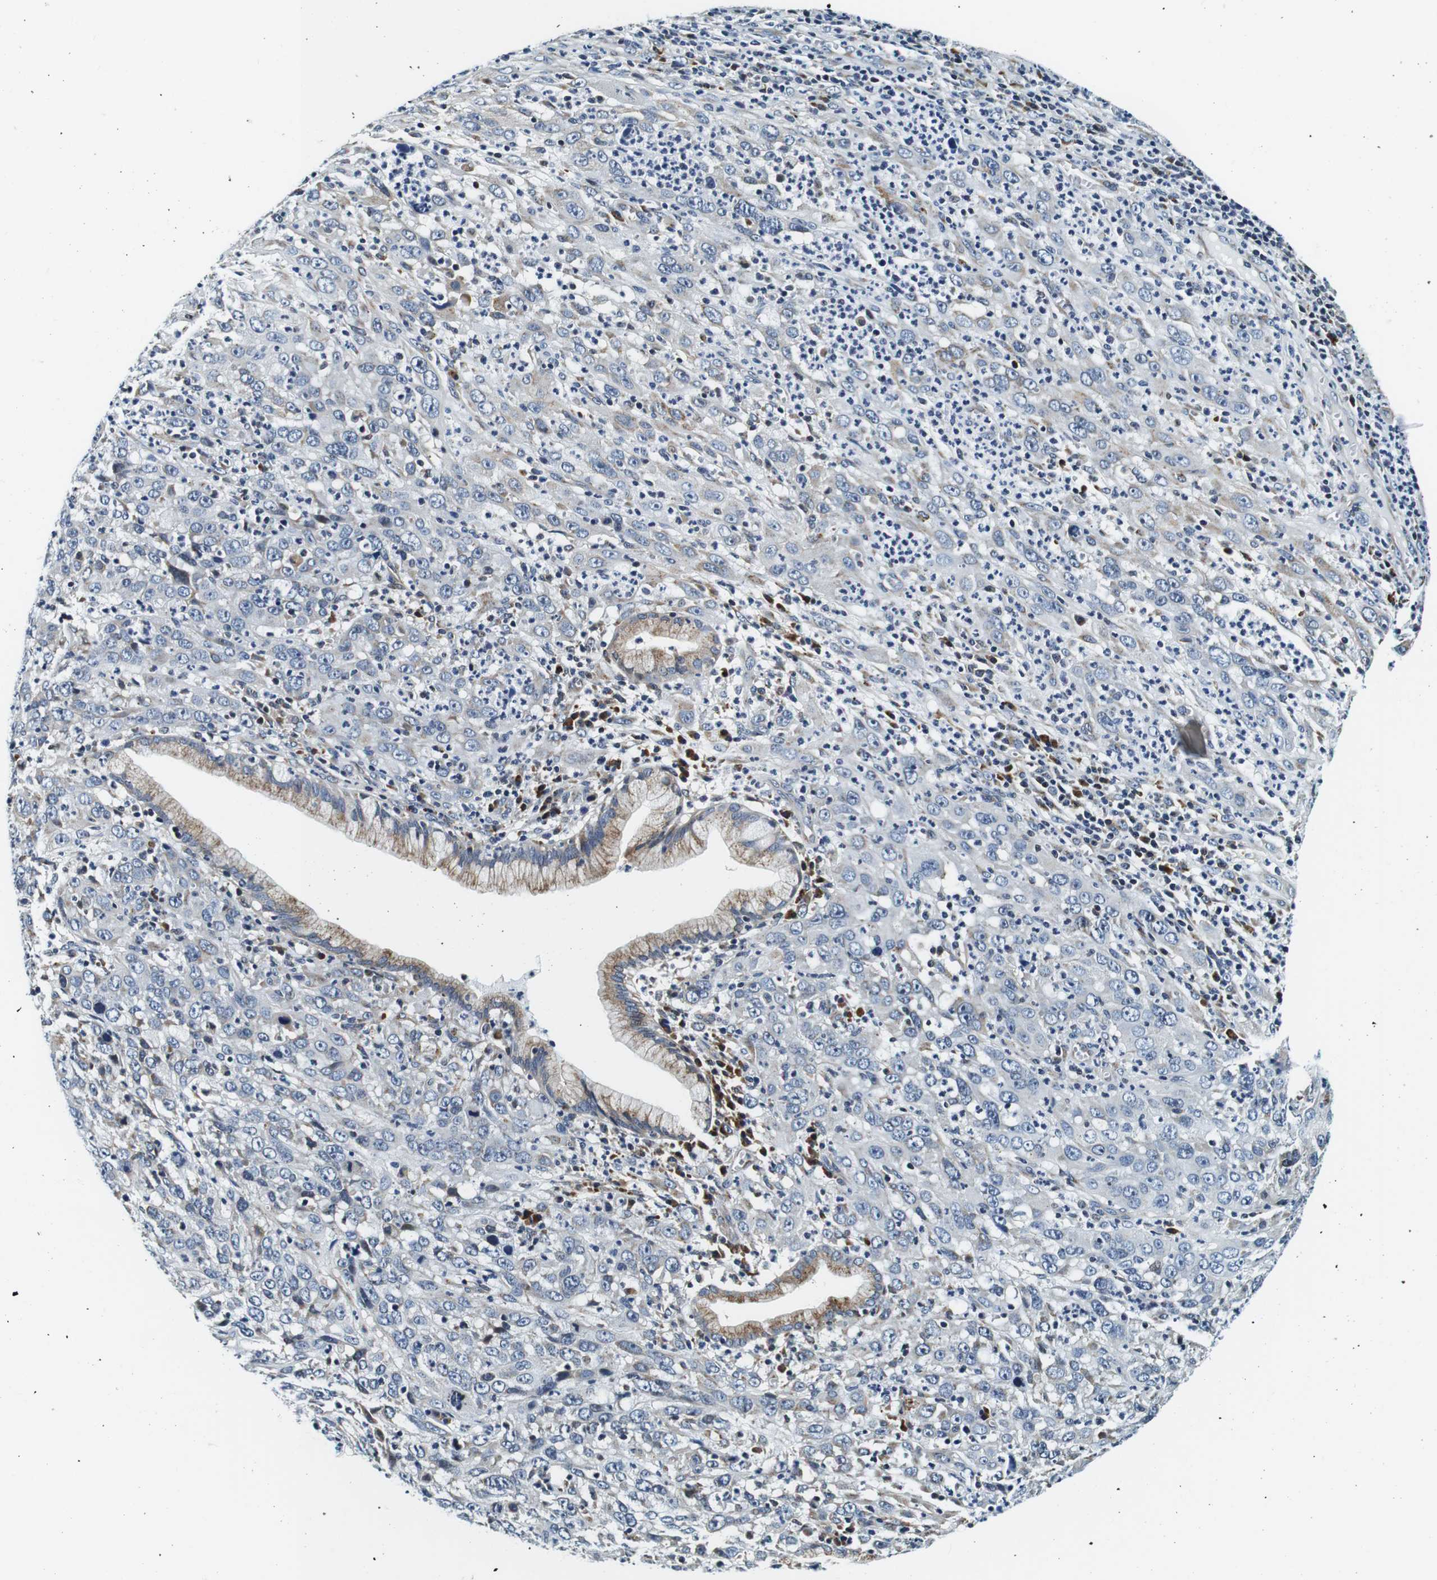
{"staining": {"intensity": "negative", "quantity": "none", "location": "none"}, "tissue": "cervical cancer", "cell_type": "Tumor cells", "image_type": "cancer", "snomed": [{"axis": "morphology", "description": "Squamous cell carcinoma, NOS"}, {"axis": "topography", "description": "Cervix"}], "caption": "Tumor cells show no significant expression in cervical cancer (squamous cell carcinoma).", "gene": "FAR2", "patient": {"sex": "female", "age": 32}}